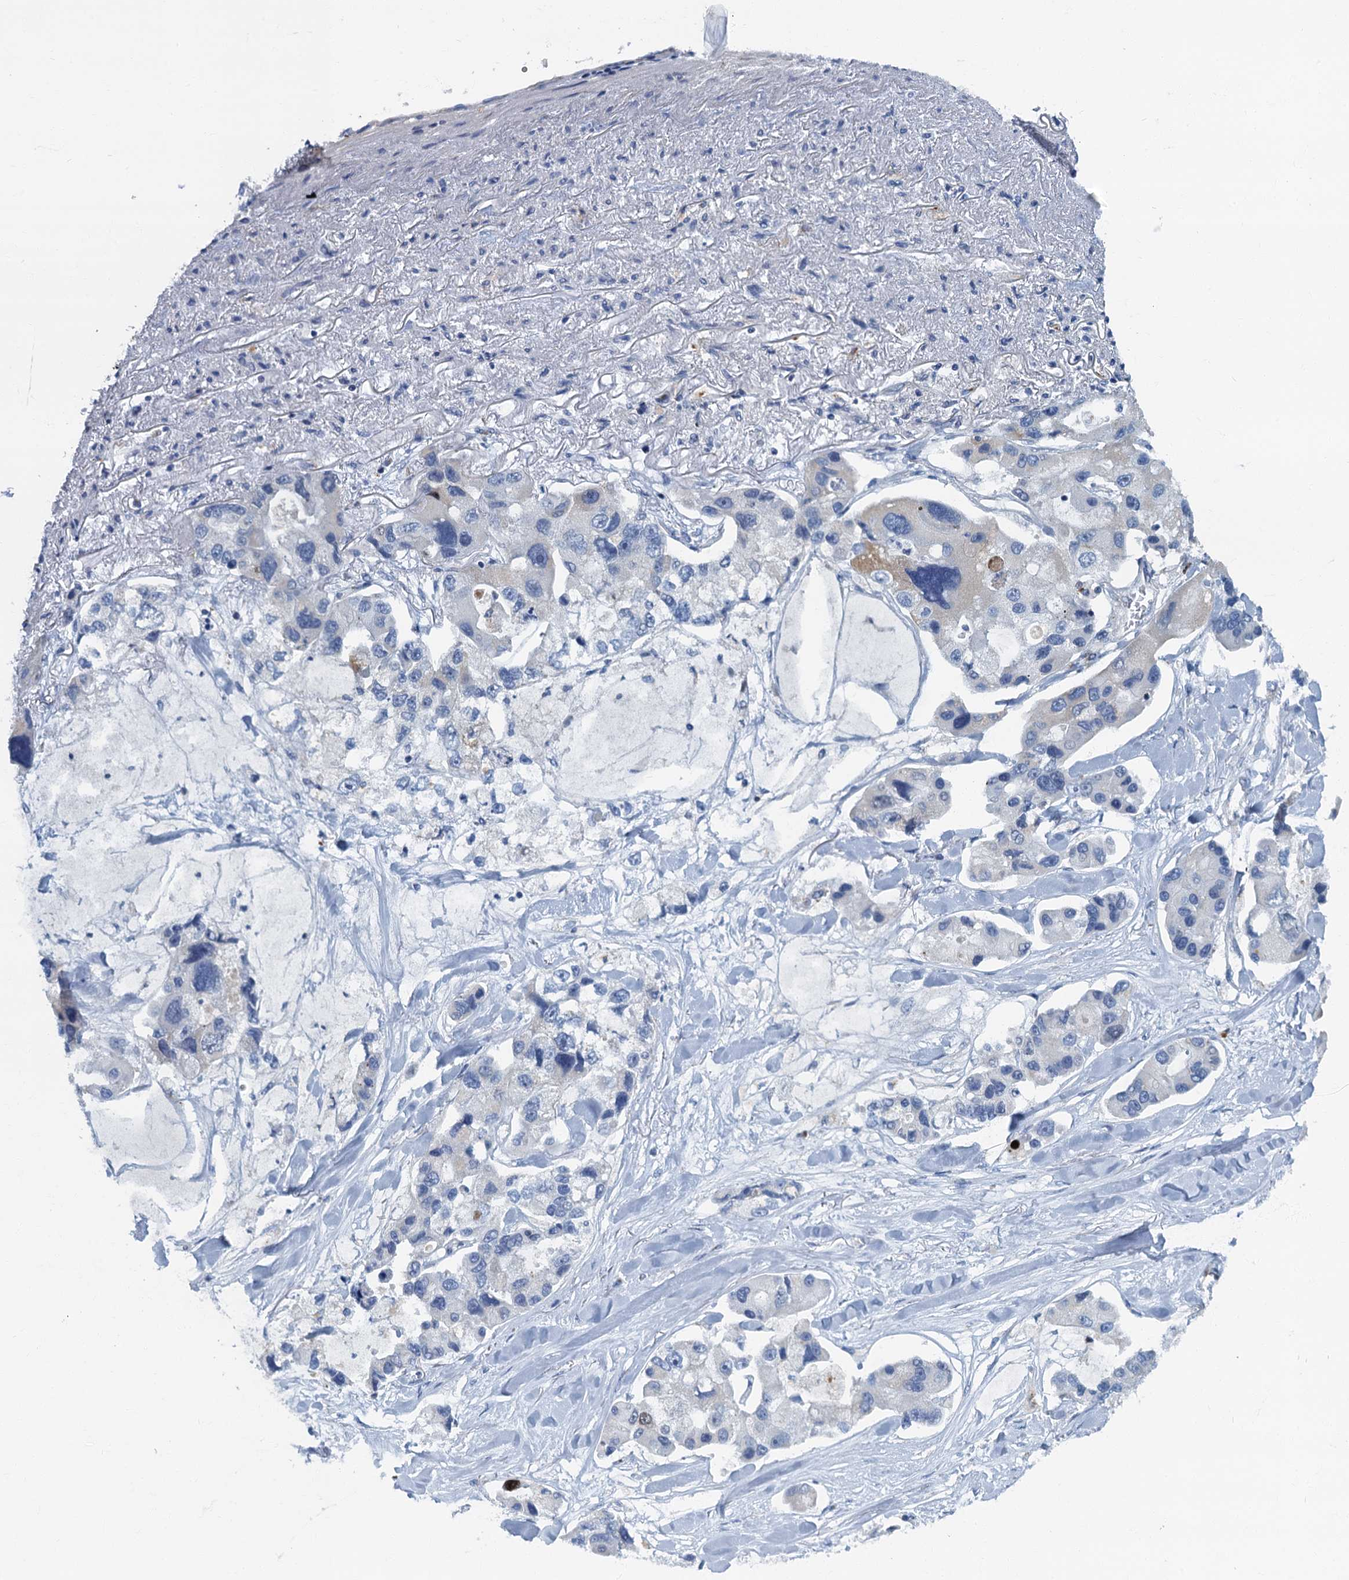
{"staining": {"intensity": "moderate", "quantity": "<25%", "location": "cytoplasmic/membranous"}, "tissue": "lung cancer", "cell_type": "Tumor cells", "image_type": "cancer", "snomed": [{"axis": "morphology", "description": "Adenocarcinoma, NOS"}, {"axis": "topography", "description": "Lung"}], "caption": "Adenocarcinoma (lung) stained with a brown dye reveals moderate cytoplasmic/membranous positive staining in about <25% of tumor cells.", "gene": "LYPD3", "patient": {"sex": "female", "age": 54}}